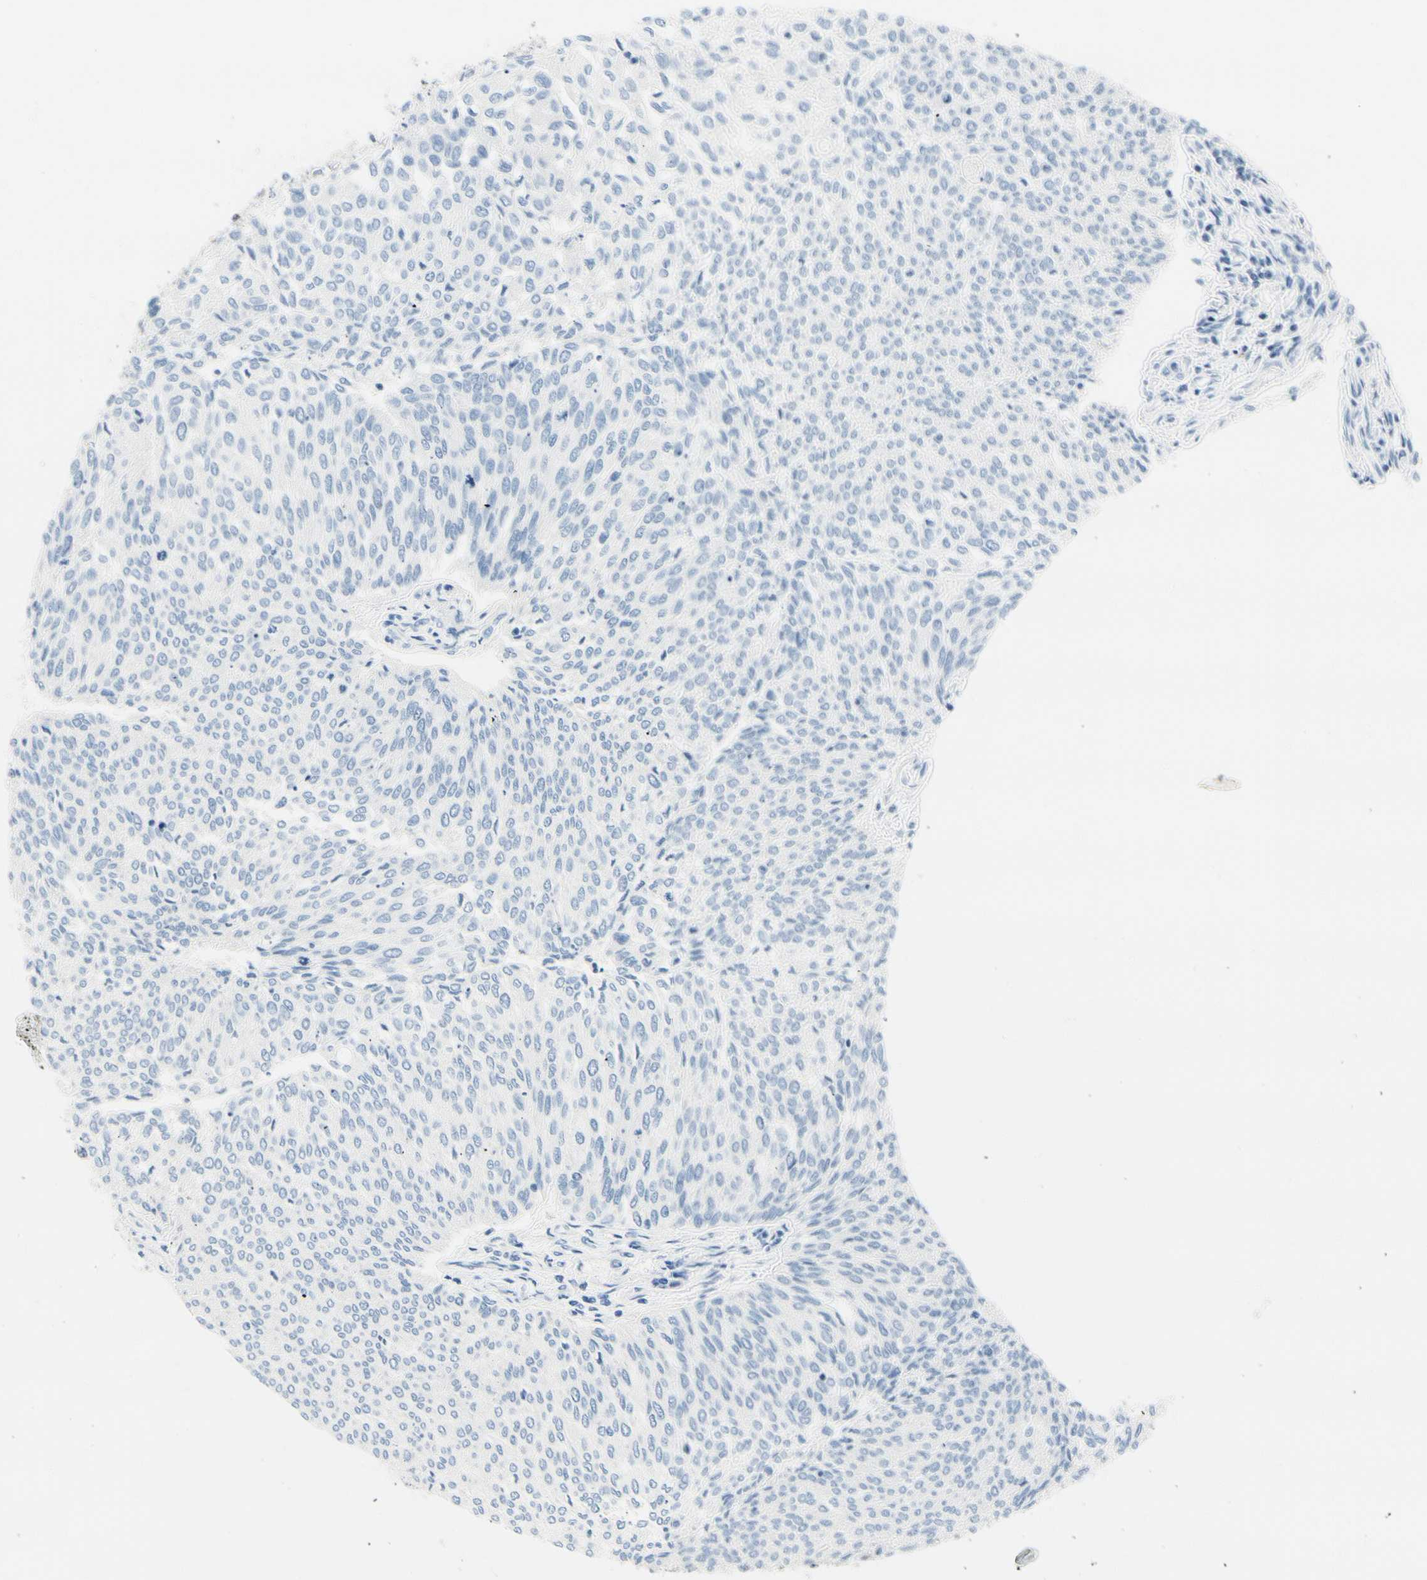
{"staining": {"intensity": "negative", "quantity": "none", "location": "none"}, "tissue": "urothelial cancer", "cell_type": "Tumor cells", "image_type": "cancer", "snomed": [{"axis": "morphology", "description": "Urothelial carcinoma, Low grade"}, {"axis": "topography", "description": "Urinary bladder"}], "caption": "A micrograph of human low-grade urothelial carcinoma is negative for staining in tumor cells.", "gene": "NFATC2", "patient": {"sex": "female", "age": 79}}